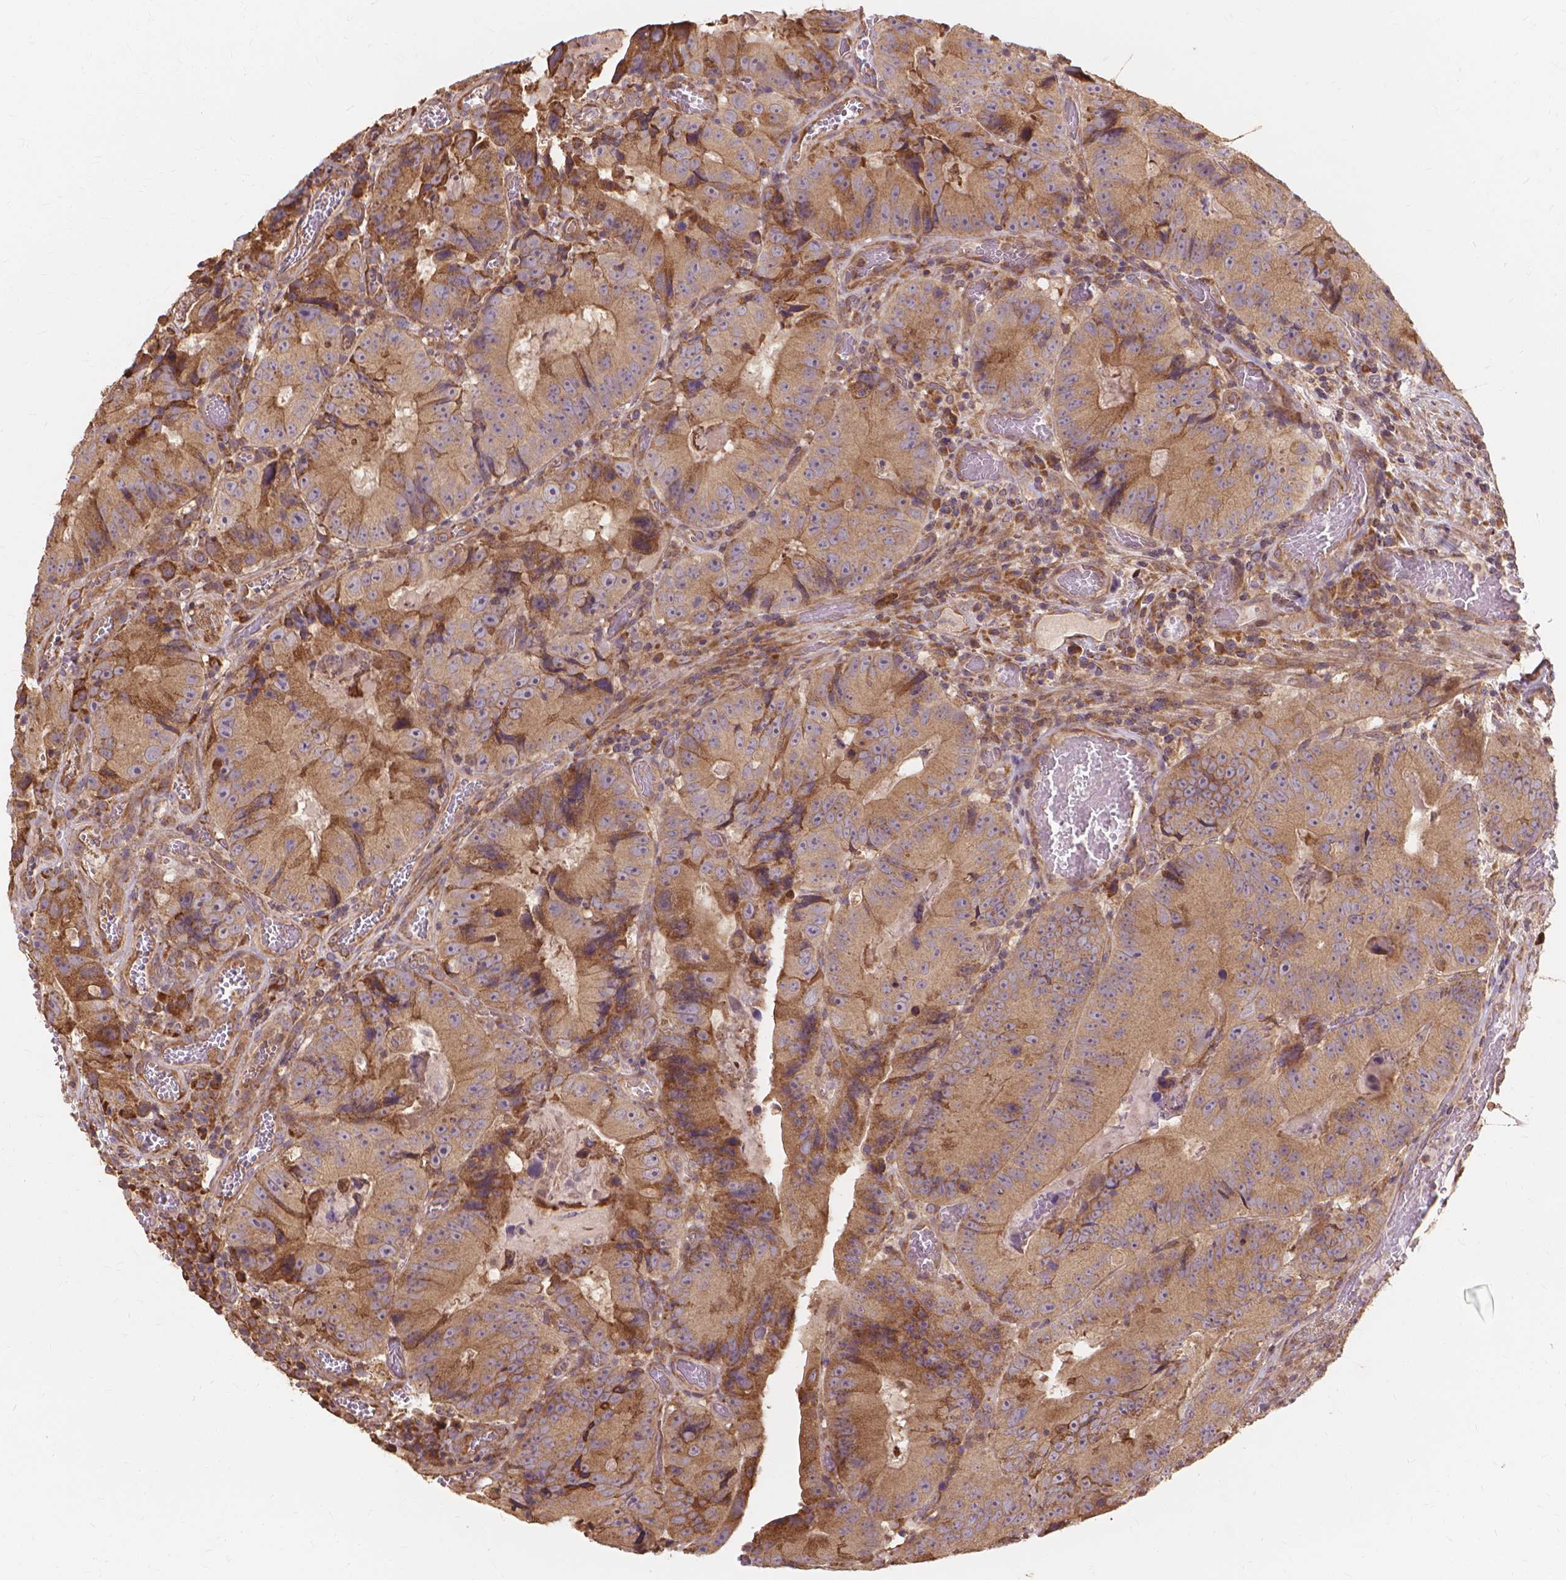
{"staining": {"intensity": "moderate", "quantity": ">75%", "location": "cytoplasmic/membranous"}, "tissue": "colorectal cancer", "cell_type": "Tumor cells", "image_type": "cancer", "snomed": [{"axis": "morphology", "description": "Adenocarcinoma, NOS"}, {"axis": "topography", "description": "Colon"}], "caption": "IHC (DAB) staining of human colorectal adenocarcinoma exhibits moderate cytoplasmic/membranous protein expression in about >75% of tumor cells. The staining was performed using DAB, with brown indicating positive protein expression. Nuclei are stained blue with hematoxylin.", "gene": "TAB2", "patient": {"sex": "female", "age": 86}}